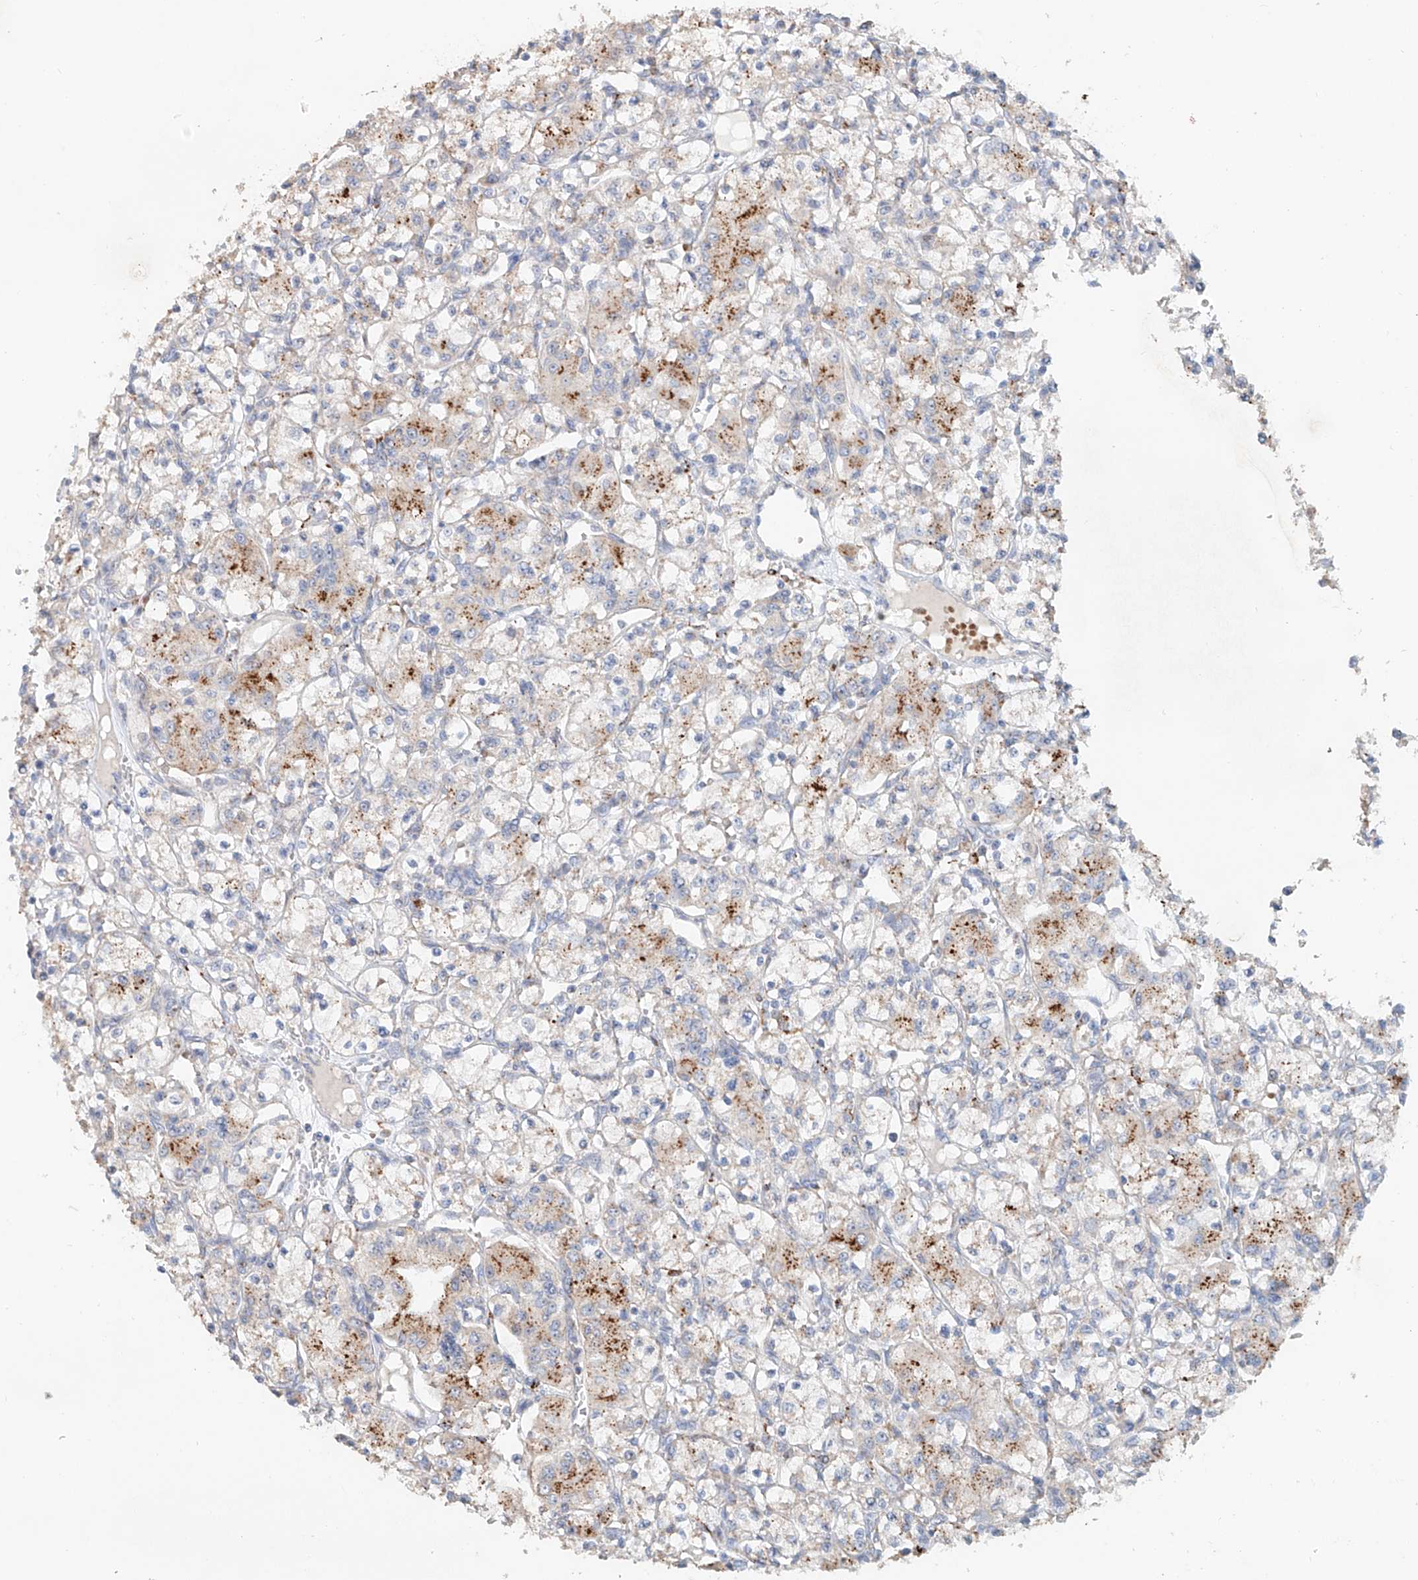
{"staining": {"intensity": "strong", "quantity": "<25%", "location": "cytoplasmic/membranous"}, "tissue": "renal cancer", "cell_type": "Tumor cells", "image_type": "cancer", "snomed": [{"axis": "morphology", "description": "Adenocarcinoma, NOS"}, {"axis": "topography", "description": "Kidney"}], "caption": "Adenocarcinoma (renal) was stained to show a protein in brown. There is medium levels of strong cytoplasmic/membranous expression in about <25% of tumor cells.", "gene": "TRIM47", "patient": {"sex": "female", "age": 59}}